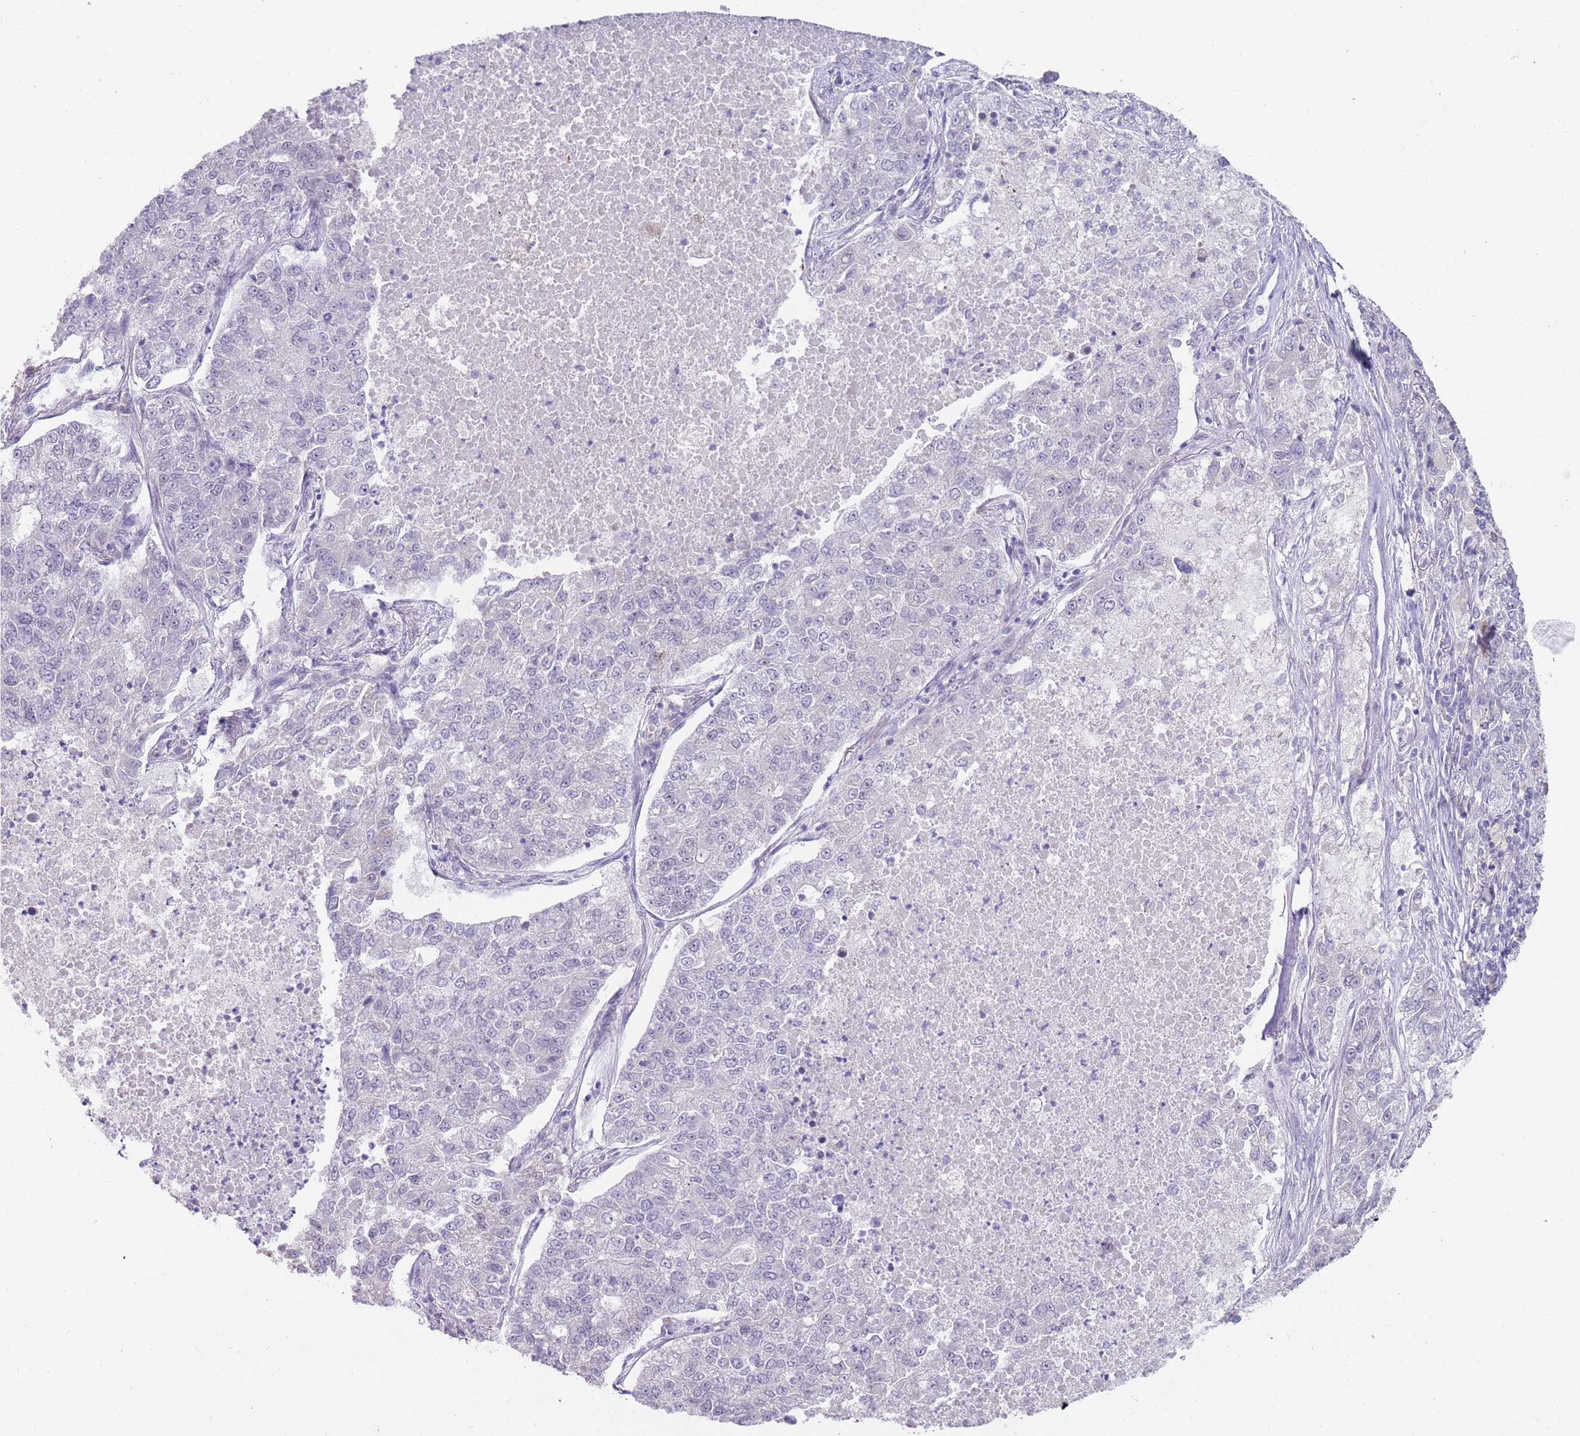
{"staining": {"intensity": "negative", "quantity": "none", "location": "none"}, "tissue": "lung cancer", "cell_type": "Tumor cells", "image_type": "cancer", "snomed": [{"axis": "morphology", "description": "Adenocarcinoma, NOS"}, {"axis": "topography", "description": "Lung"}], "caption": "This is a histopathology image of immunohistochemistry staining of adenocarcinoma (lung), which shows no positivity in tumor cells. (Brightfield microscopy of DAB immunohistochemistry (IHC) at high magnification).", "gene": "NBPF3", "patient": {"sex": "male", "age": 49}}